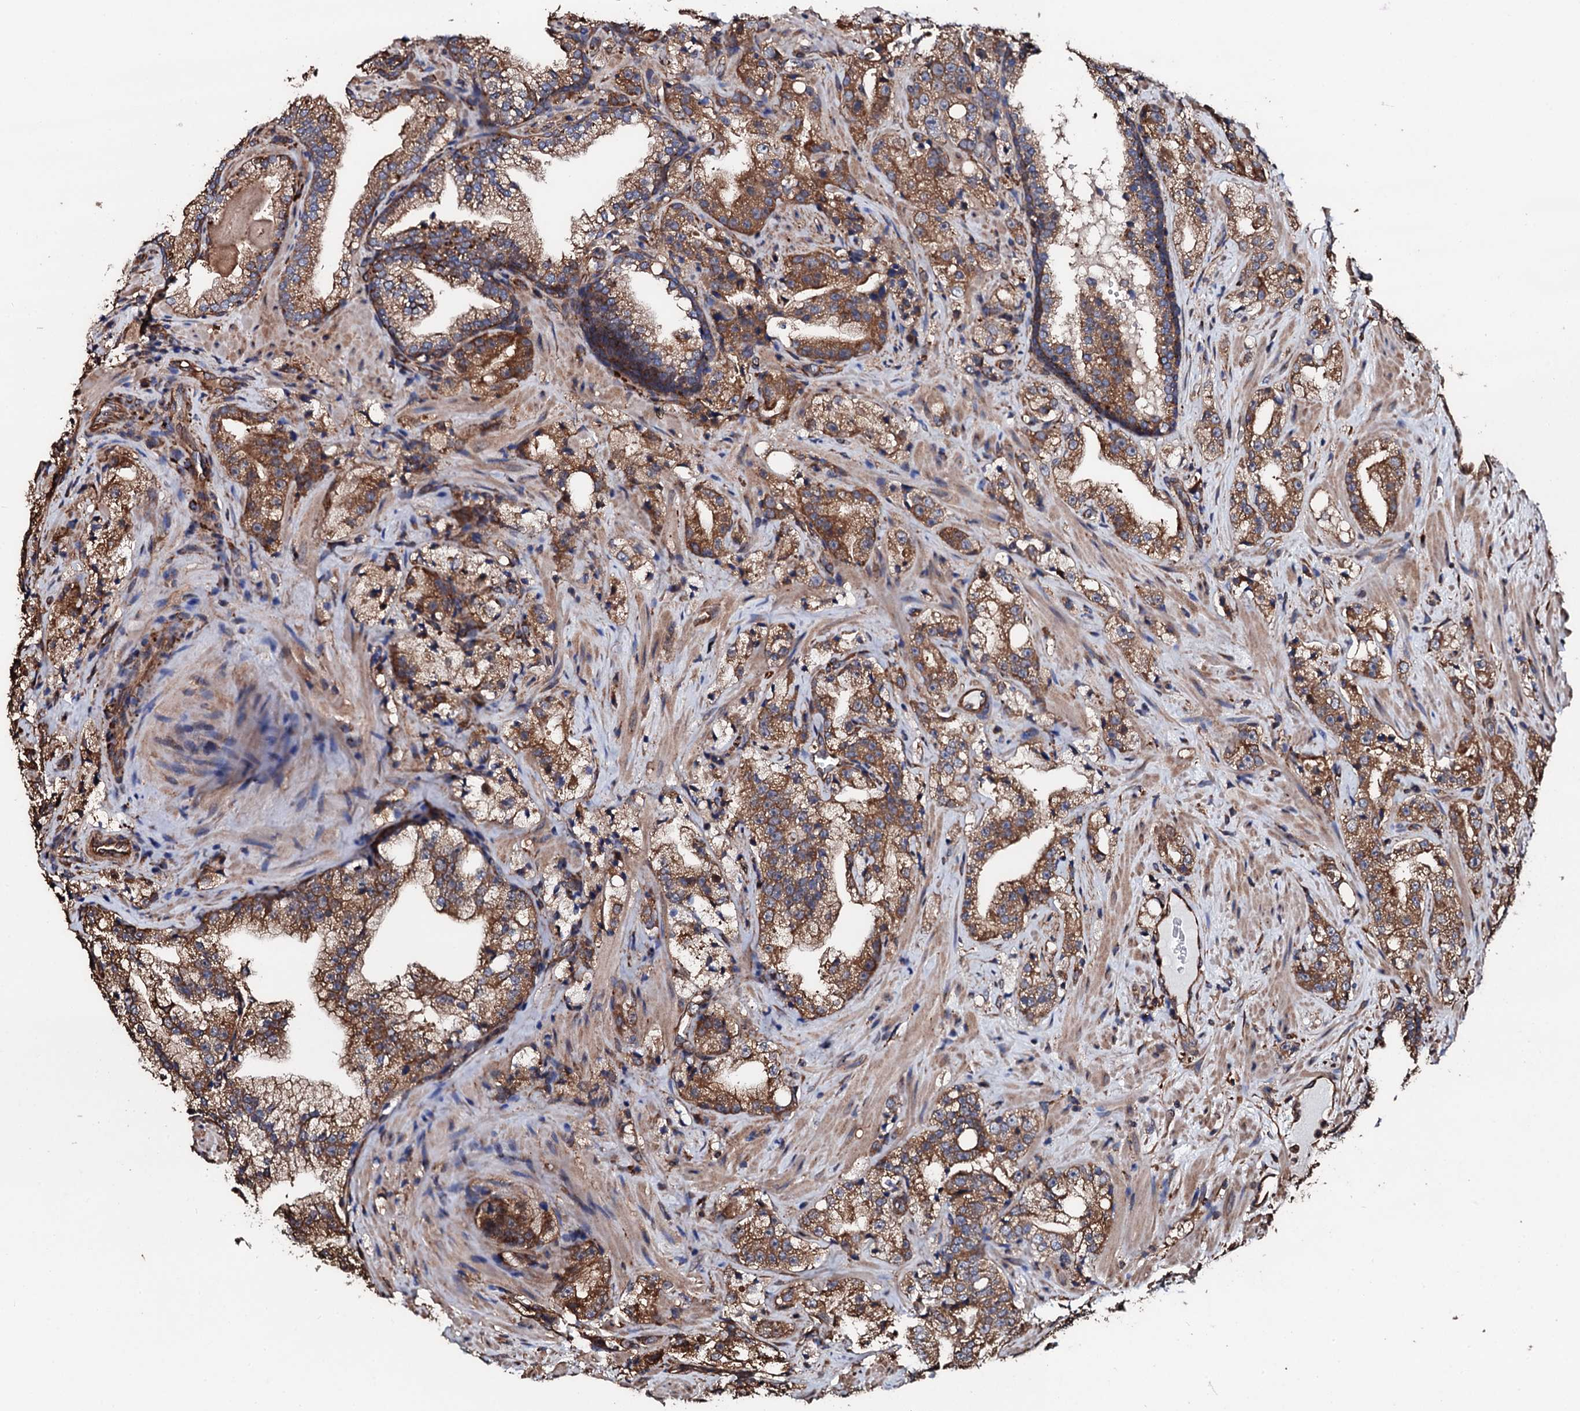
{"staining": {"intensity": "moderate", "quantity": ">75%", "location": "cytoplasmic/membranous"}, "tissue": "prostate cancer", "cell_type": "Tumor cells", "image_type": "cancer", "snomed": [{"axis": "morphology", "description": "Adenocarcinoma, High grade"}, {"axis": "topography", "description": "Prostate"}], "caption": "Immunohistochemical staining of human prostate cancer shows medium levels of moderate cytoplasmic/membranous expression in approximately >75% of tumor cells.", "gene": "CKAP5", "patient": {"sex": "male", "age": 64}}